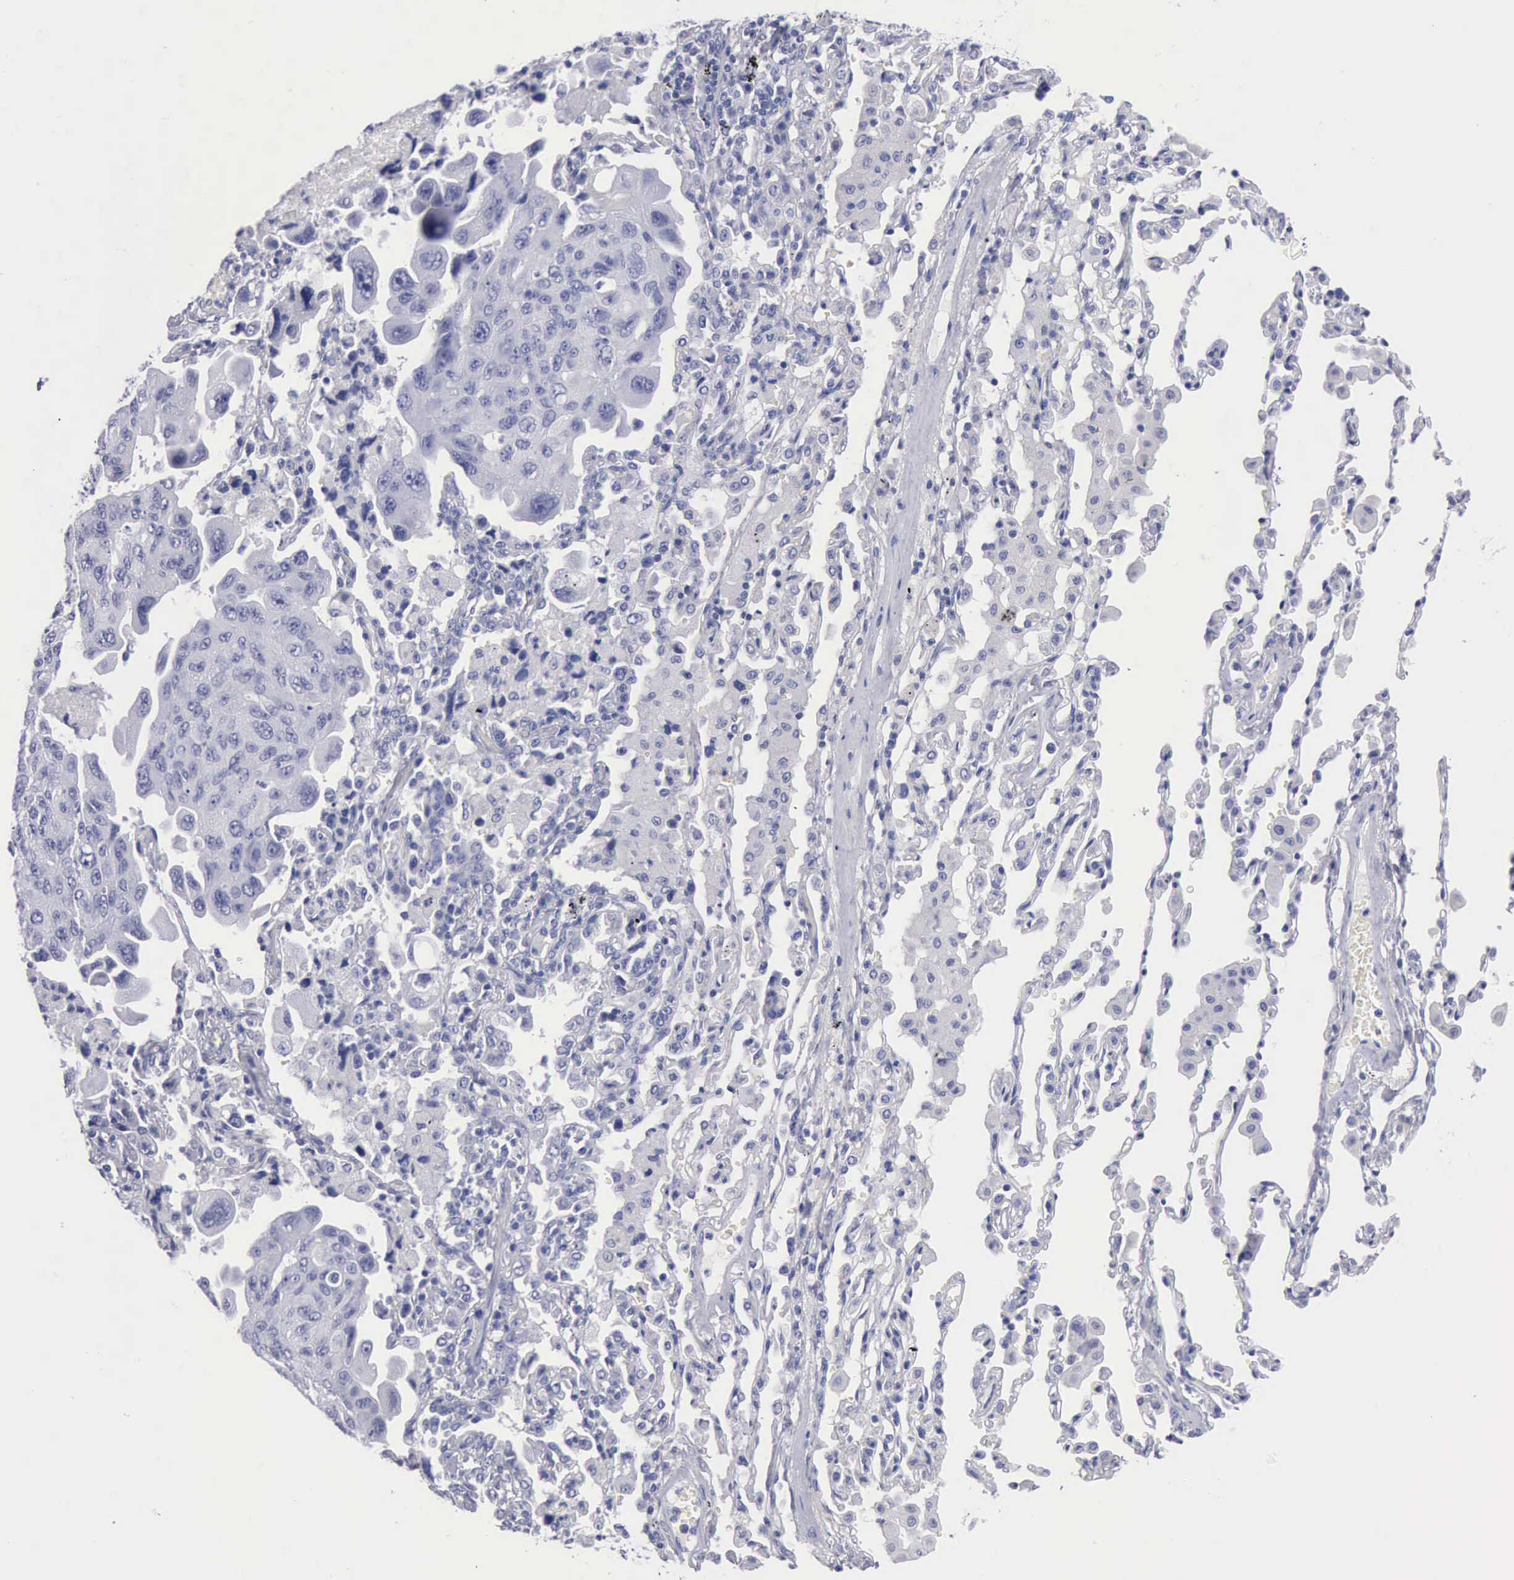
{"staining": {"intensity": "negative", "quantity": "none", "location": "none"}, "tissue": "lung cancer", "cell_type": "Tumor cells", "image_type": "cancer", "snomed": [{"axis": "morphology", "description": "Adenocarcinoma, NOS"}, {"axis": "topography", "description": "Lung"}], "caption": "A photomicrograph of lung cancer (adenocarcinoma) stained for a protein demonstrates no brown staining in tumor cells.", "gene": "ANGEL1", "patient": {"sex": "male", "age": 64}}